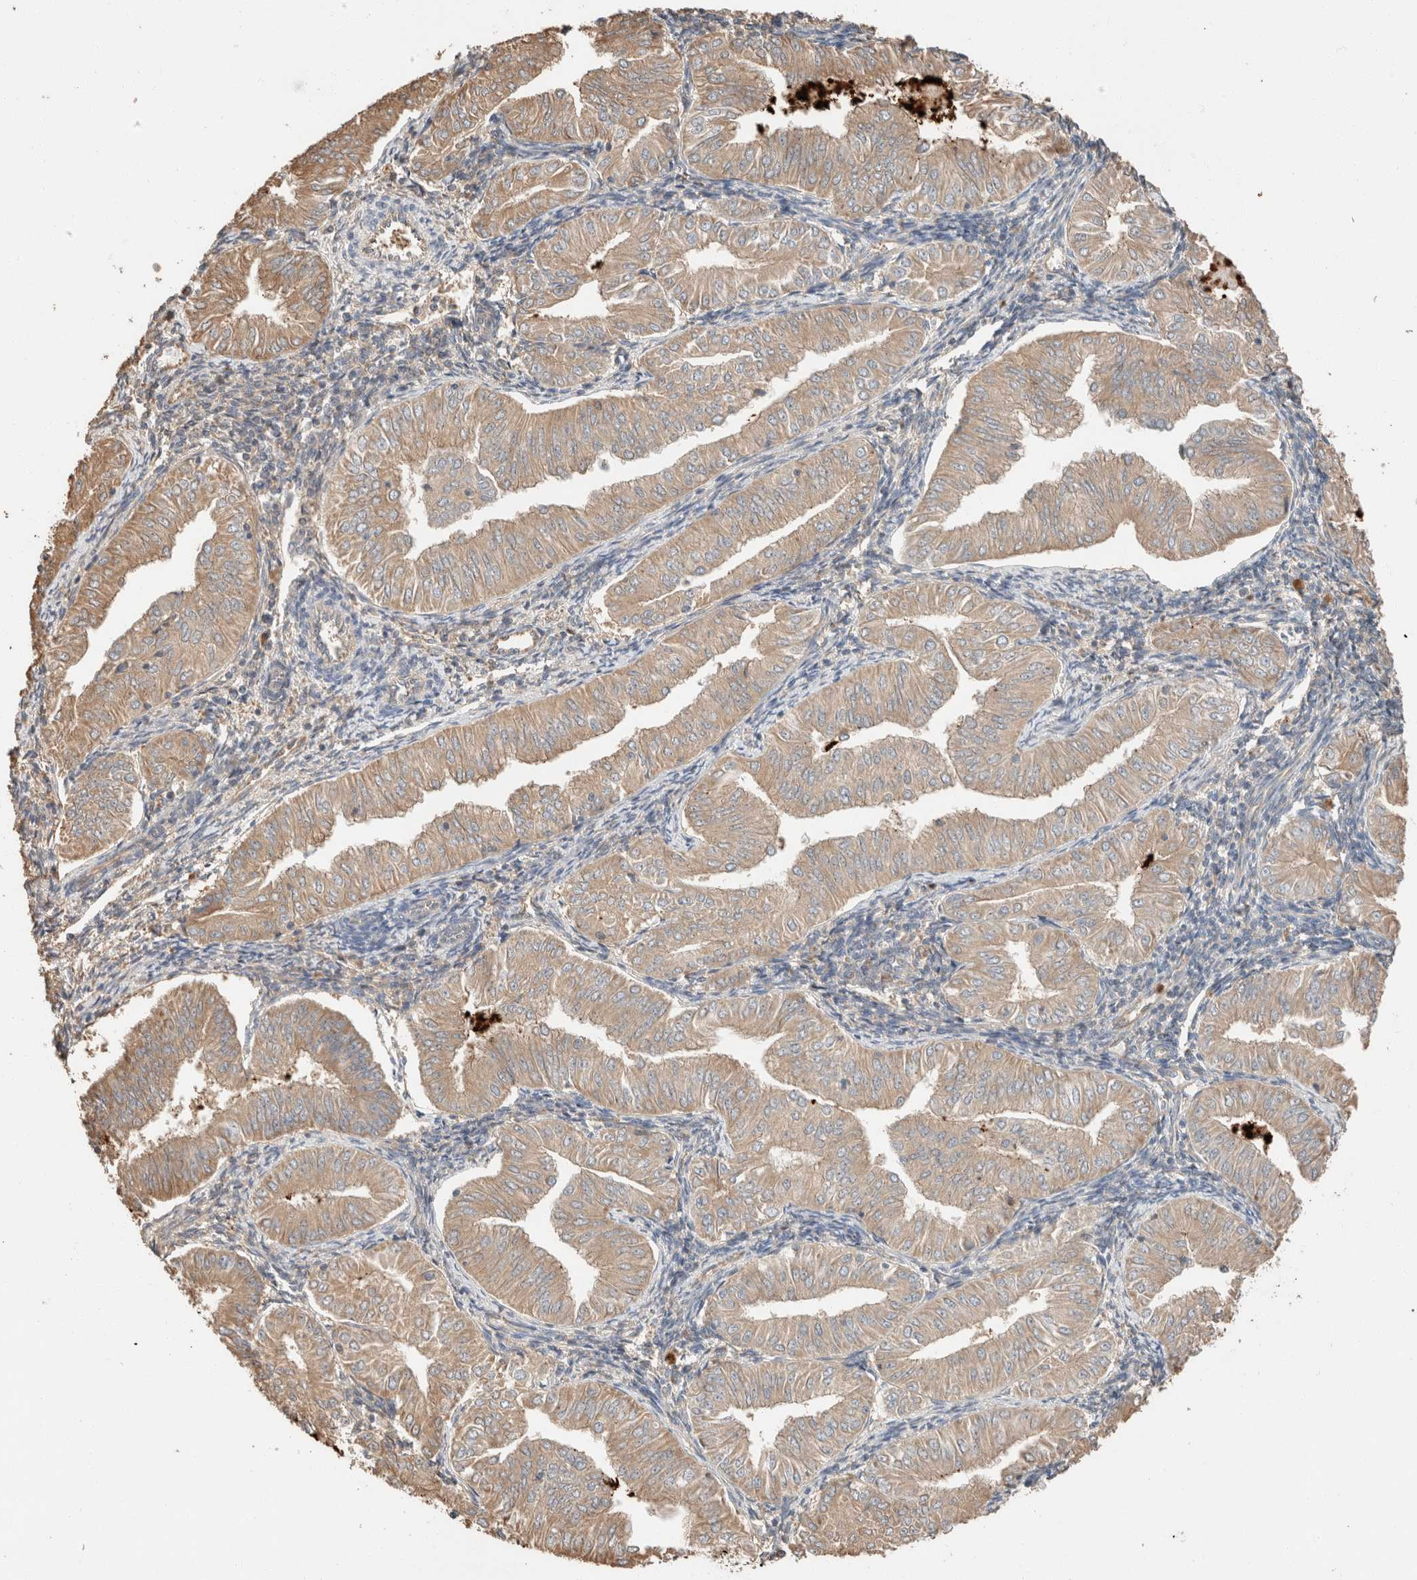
{"staining": {"intensity": "moderate", "quantity": ">75%", "location": "cytoplasmic/membranous"}, "tissue": "endometrial cancer", "cell_type": "Tumor cells", "image_type": "cancer", "snomed": [{"axis": "morphology", "description": "Normal tissue, NOS"}, {"axis": "morphology", "description": "Adenocarcinoma, NOS"}, {"axis": "topography", "description": "Endometrium"}], "caption": "Endometrial cancer stained with a protein marker demonstrates moderate staining in tumor cells.", "gene": "TUBD1", "patient": {"sex": "female", "age": 53}}